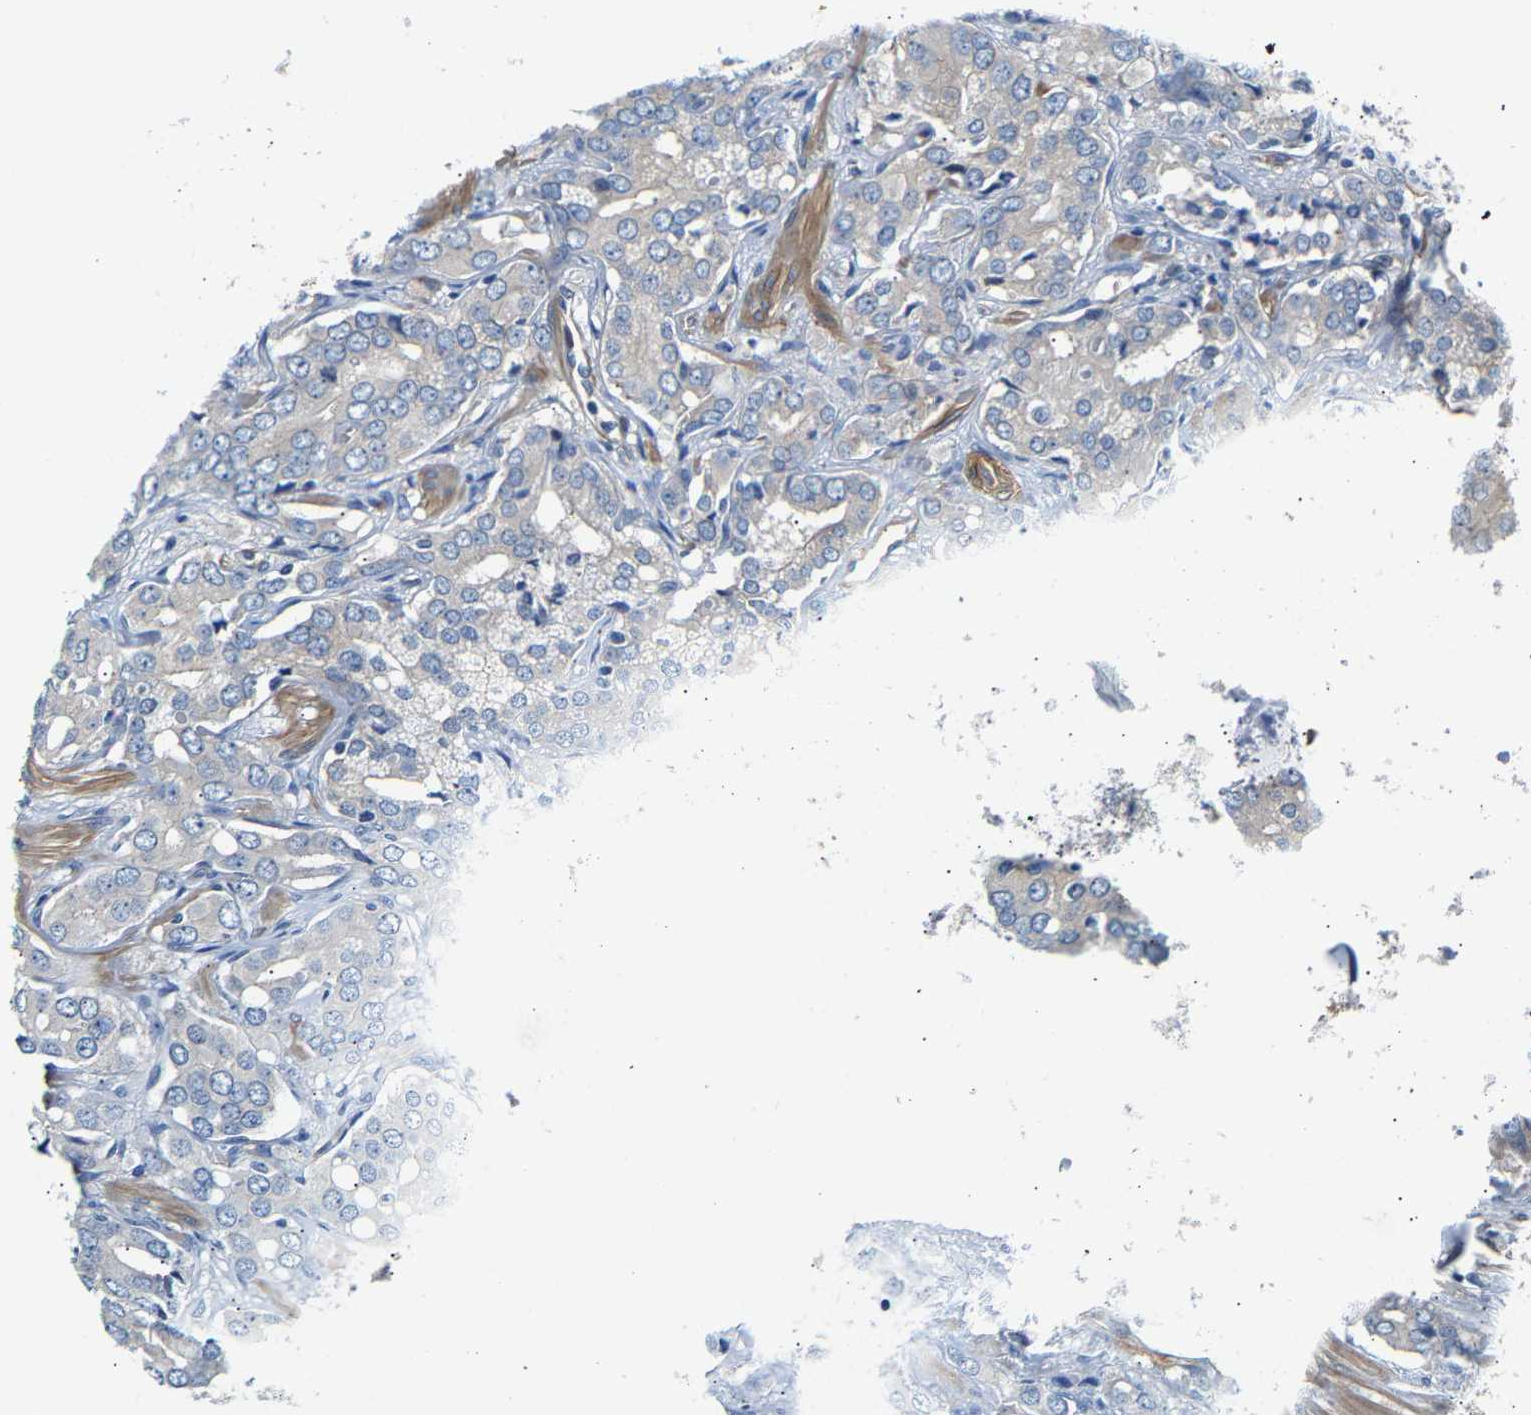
{"staining": {"intensity": "negative", "quantity": "none", "location": "none"}, "tissue": "prostate cancer", "cell_type": "Tumor cells", "image_type": "cancer", "snomed": [{"axis": "morphology", "description": "Adenocarcinoma, High grade"}, {"axis": "topography", "description": "Prostate"}], "caption": "Adenocarcinoma (high-grade) (prostate) was stained to show a protein in brown. There is no significant positivity in tumor cells.", "gene": "PAWR", "patient": {"sex": "male", "age": 52}}